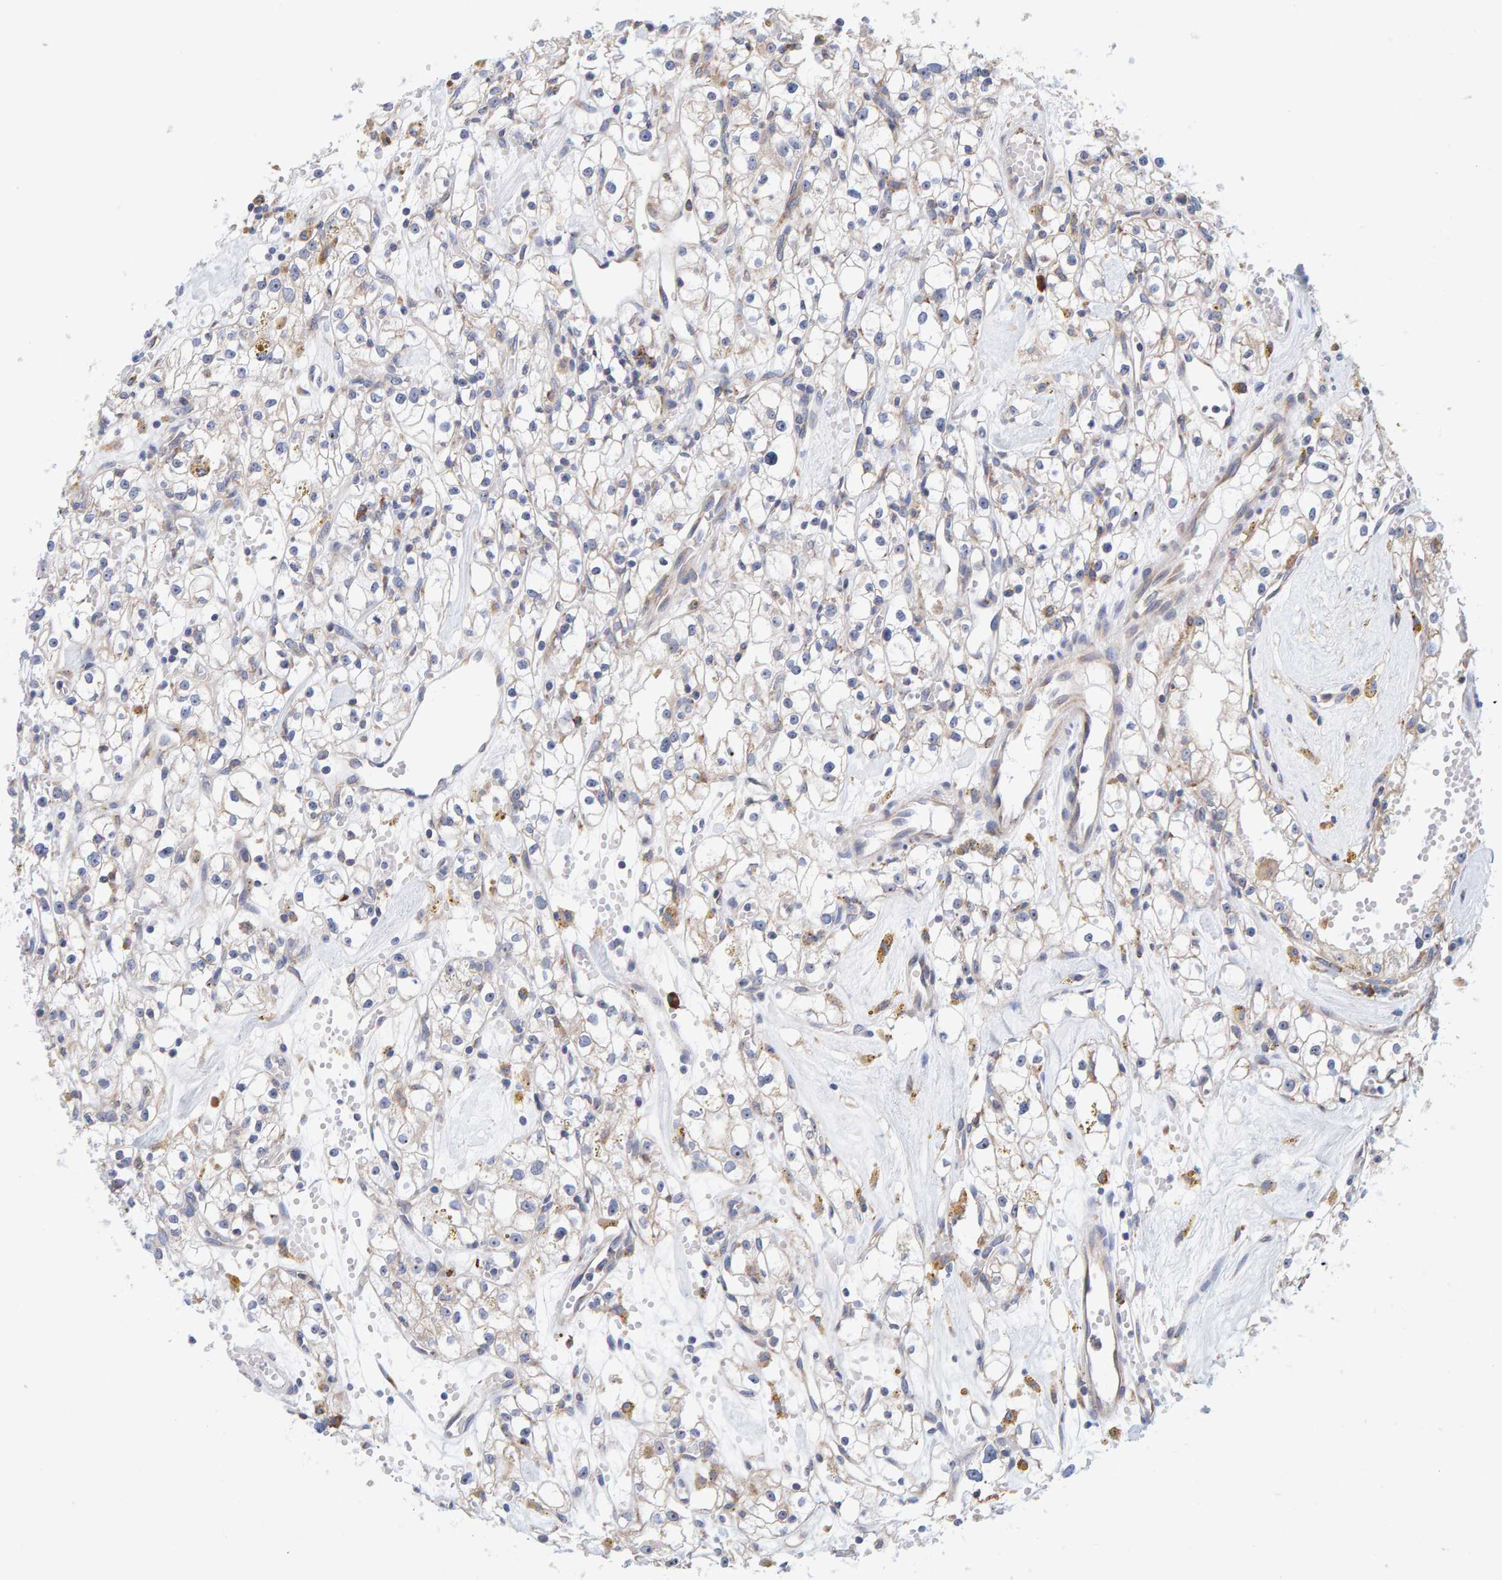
{"staining": {"intensity": "weak", "quantity": "25%-75%", "location": "cytoplasmic/membranous"}, "tissue": "renal cancer", "cell_type": "Tumor cells", "image_type": "cancer", "snomed": [{"axis": "morphology", "description": "Adenocarcinoma, NOS"}, {"axis": "topography", "description": "Kidney"}], "caption": "Human adenocarcinoma (renal) stained with a brown dye exhibits weak cytoplasmic/membranous positive positivity in approximately 25%-75% of tumor cells.", "gene": "SGPL1", "patient": {"sex": "male", "age": 56}}